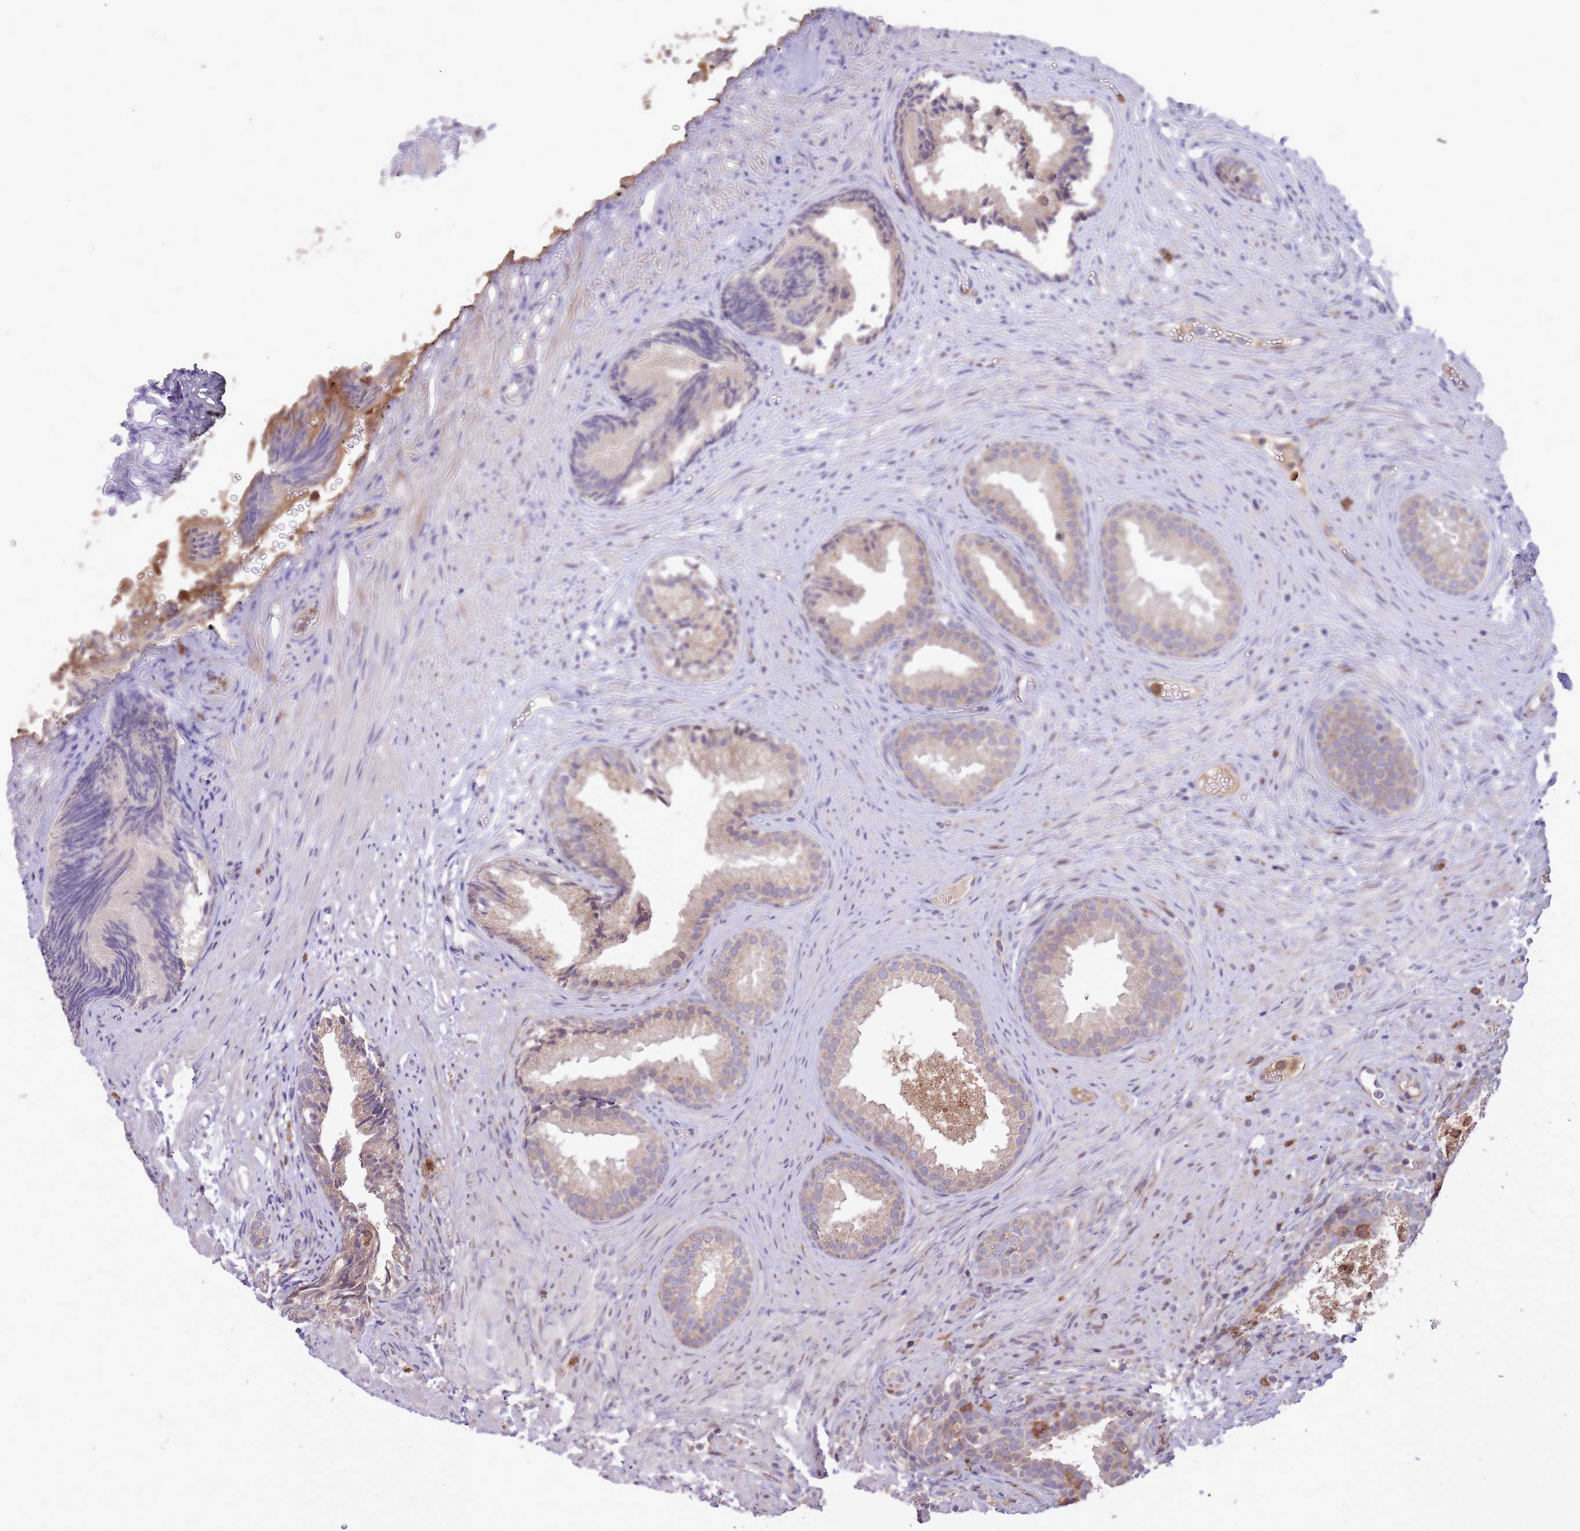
{"staining": {"intensity": "weak", "quantity": "25%-75%", "location": "cytoplasmic/membranous"}, "tissue": "prostate", "cell_type": "Glandular cells", "image_type": "normal", "snomed": [{"axis": "morphology", "description": "Normal tissue, NOS"}, {"axis": "topography", "description": "Prostate"}], "caption": "Immunohistochemistry photomicrograph of normal prostate: prostate stained using IHC reveals low levels of weak protein expression localized specifically in the cytoplasmic/membranous of glandular cells, appearing as a cytoplasmic/membranous brown color.", "gene": "IGF2BP2", "patient": {"sex": "male", "age": 76}}